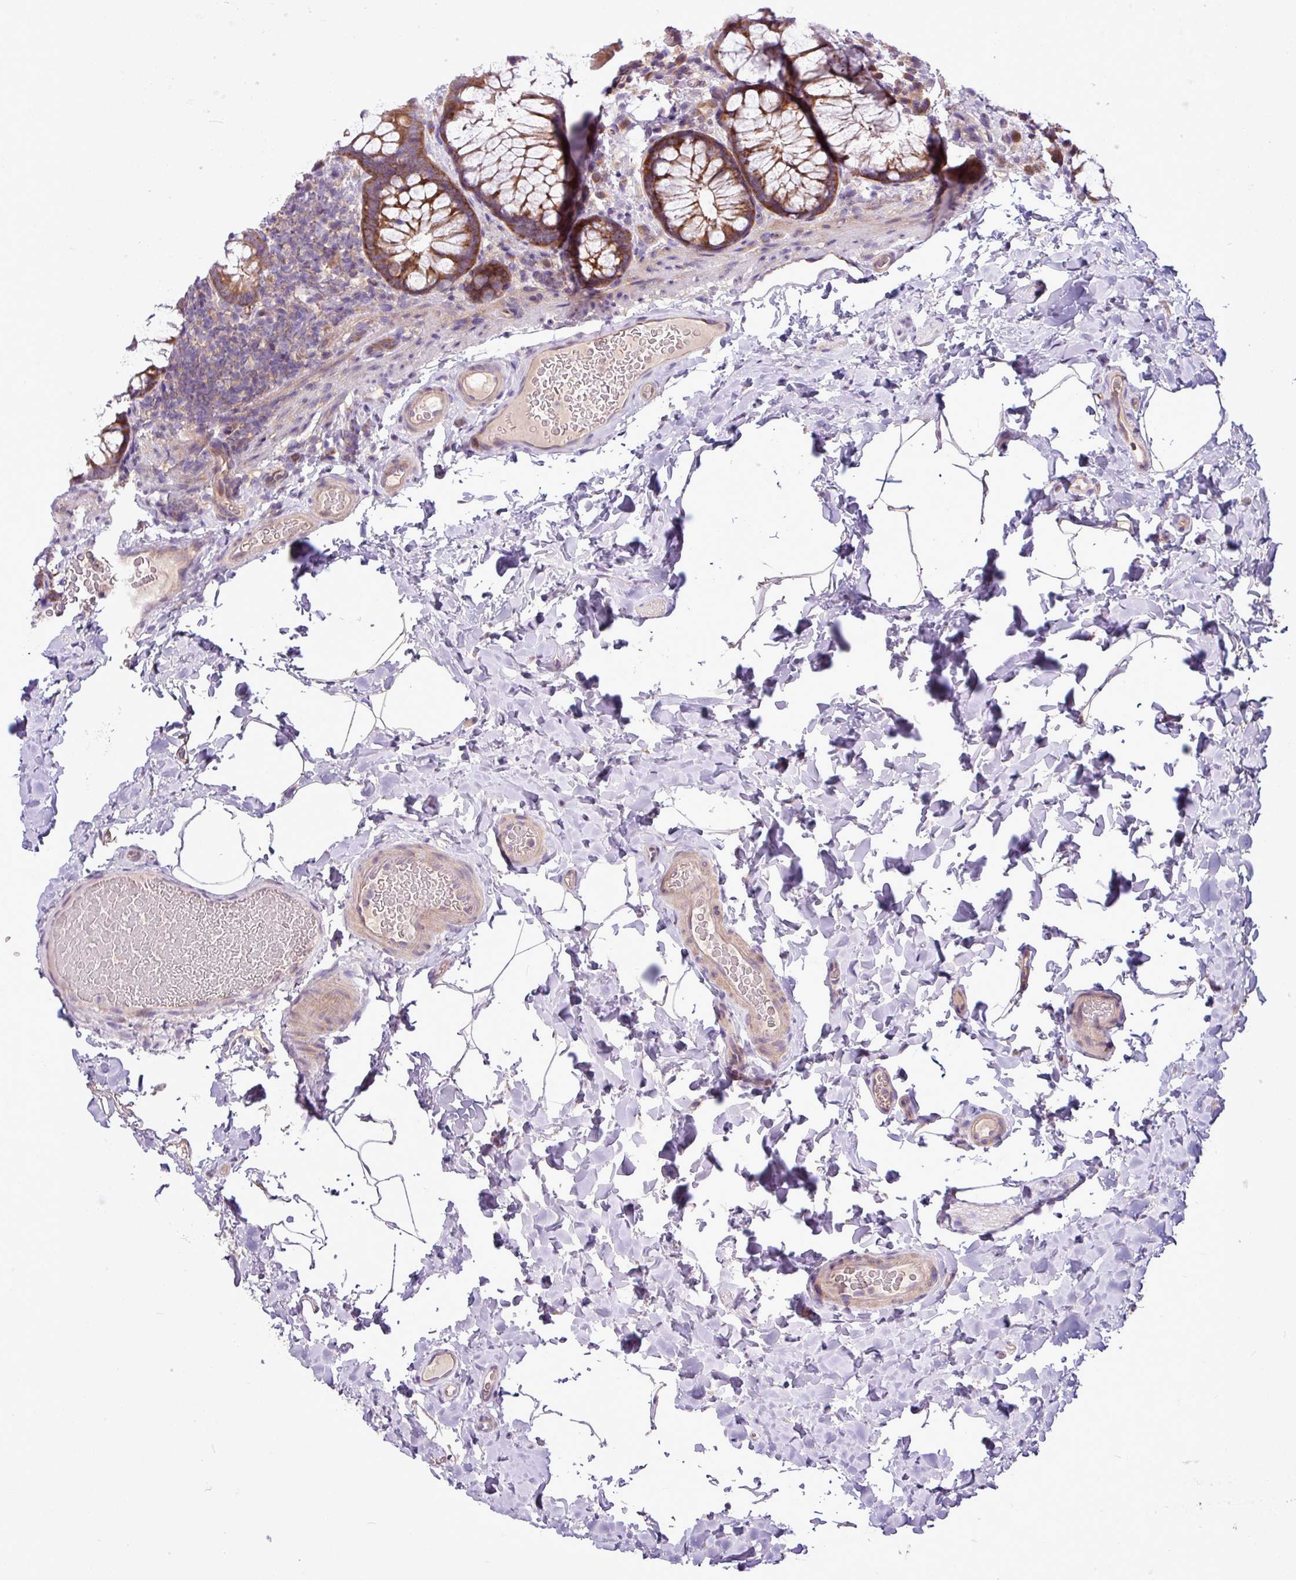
{"staining": {"intensity": "weak", "quantity": ">75%", "location": "cytoplasmic/membranous"}, "tissue": "colon", "cell_type": "Endothelial cells", "image_type": "normal", "snomed": [{"axis": "morphology", "description": "Normal tissue, NOS"}, {"axis": "topography", "description": "Colon"}], "caption": "This histopathology image displays IHC staining of unremarkable colon, with low weak cytoplasmic/membranous positivity in approximately >75% of endothelial cells.", "gene": "MROH2A", "patient": {"sex": "male", "age": 46}}